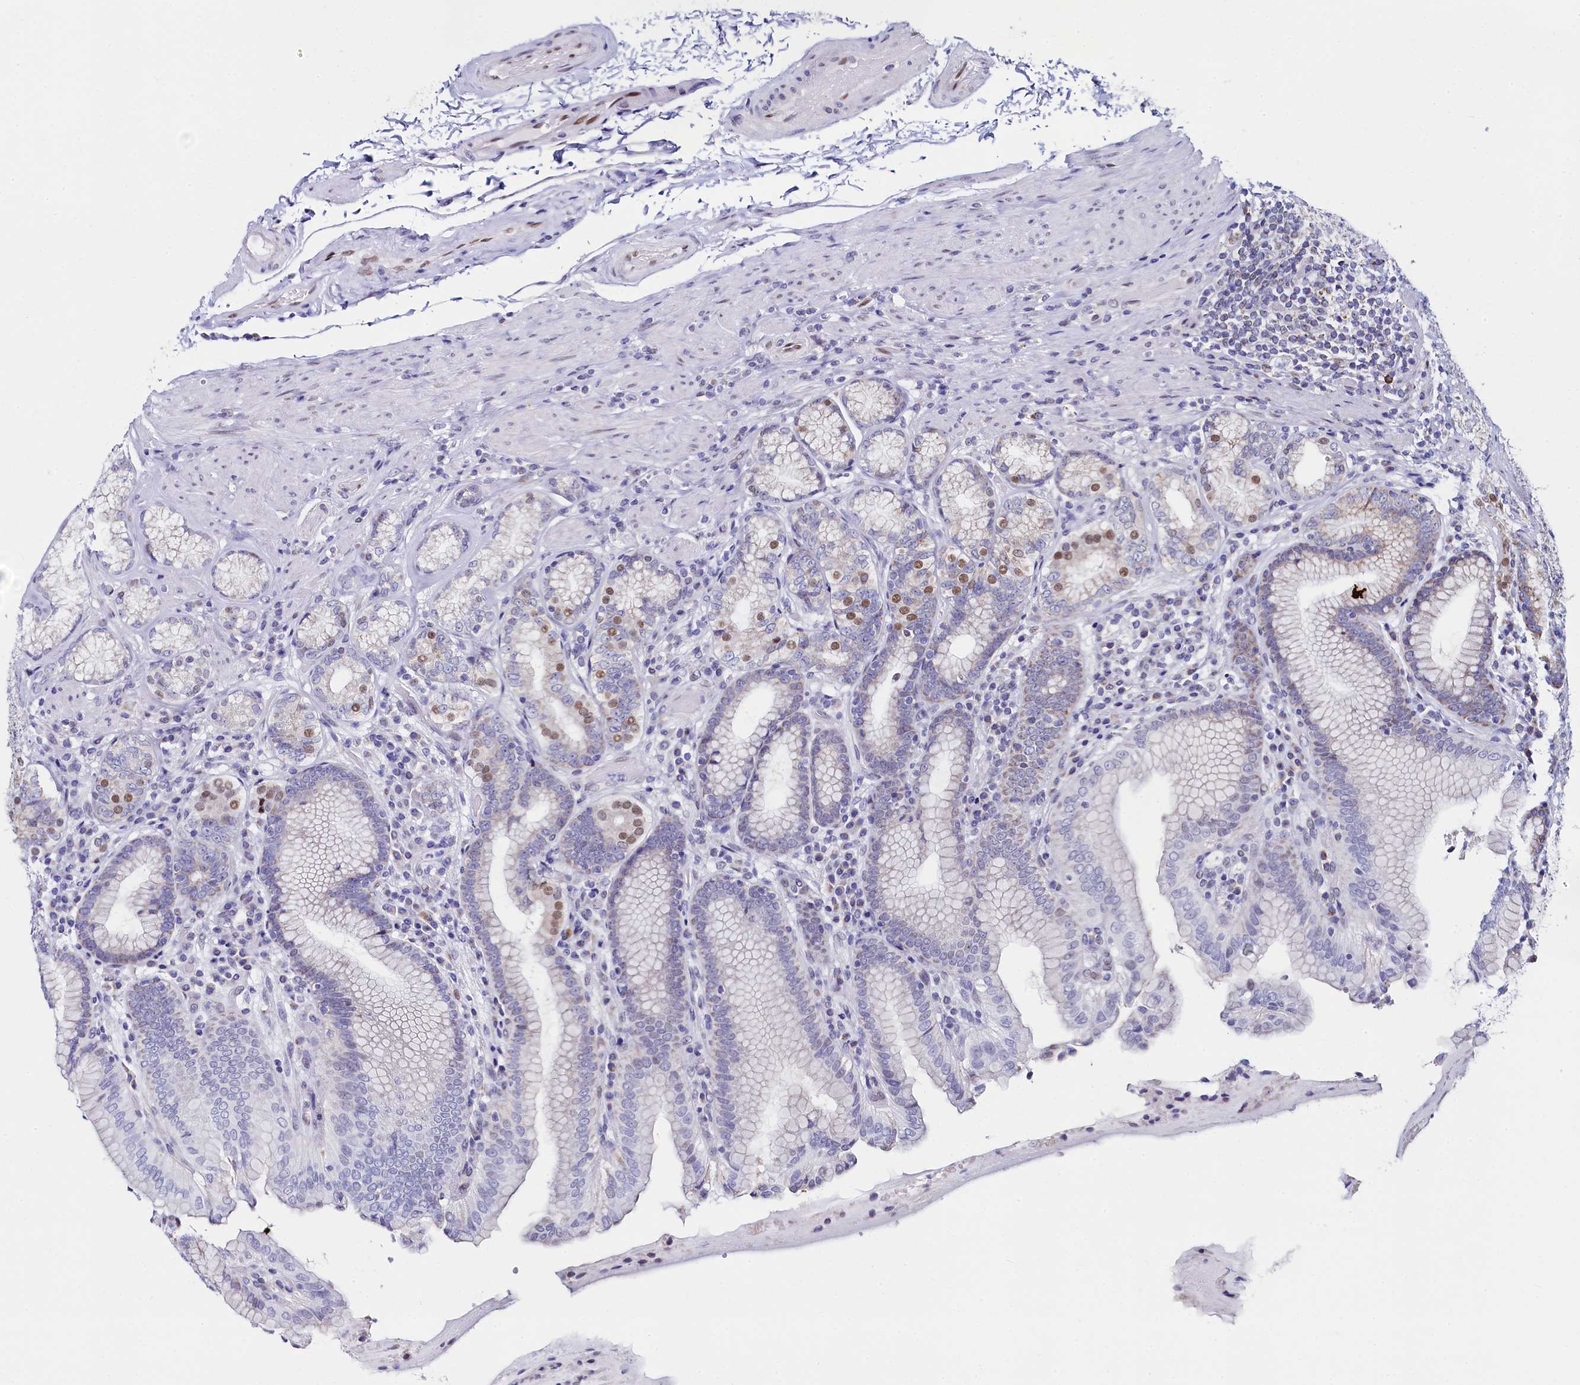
{"staining": {"intensity": "moderate", "quantity": "<25%", "location": "cytoplasmic/membranous,nuclear"}, "tissue": "stomach", "cell_type": "Glandular cells", "image_type": "normal", "snomed": [{"axis": "morphology", "description": "Normal tissue, NOS"}, {"axis": "topography", "description": "Stomach, upper"}, {"axis": "topography", "description": "Stomach, lower"}], "caption": "Protein expression analysis of benign human stomach reveals moderate cytoplasmic/membranous,nuclear staining in approximately <25% of glandular cells. The protein of interest is shown in brown color, while the nuclei are stained blue.", "gene": "HDGFL3", "patient": {"sex": "female", "age": 76}}